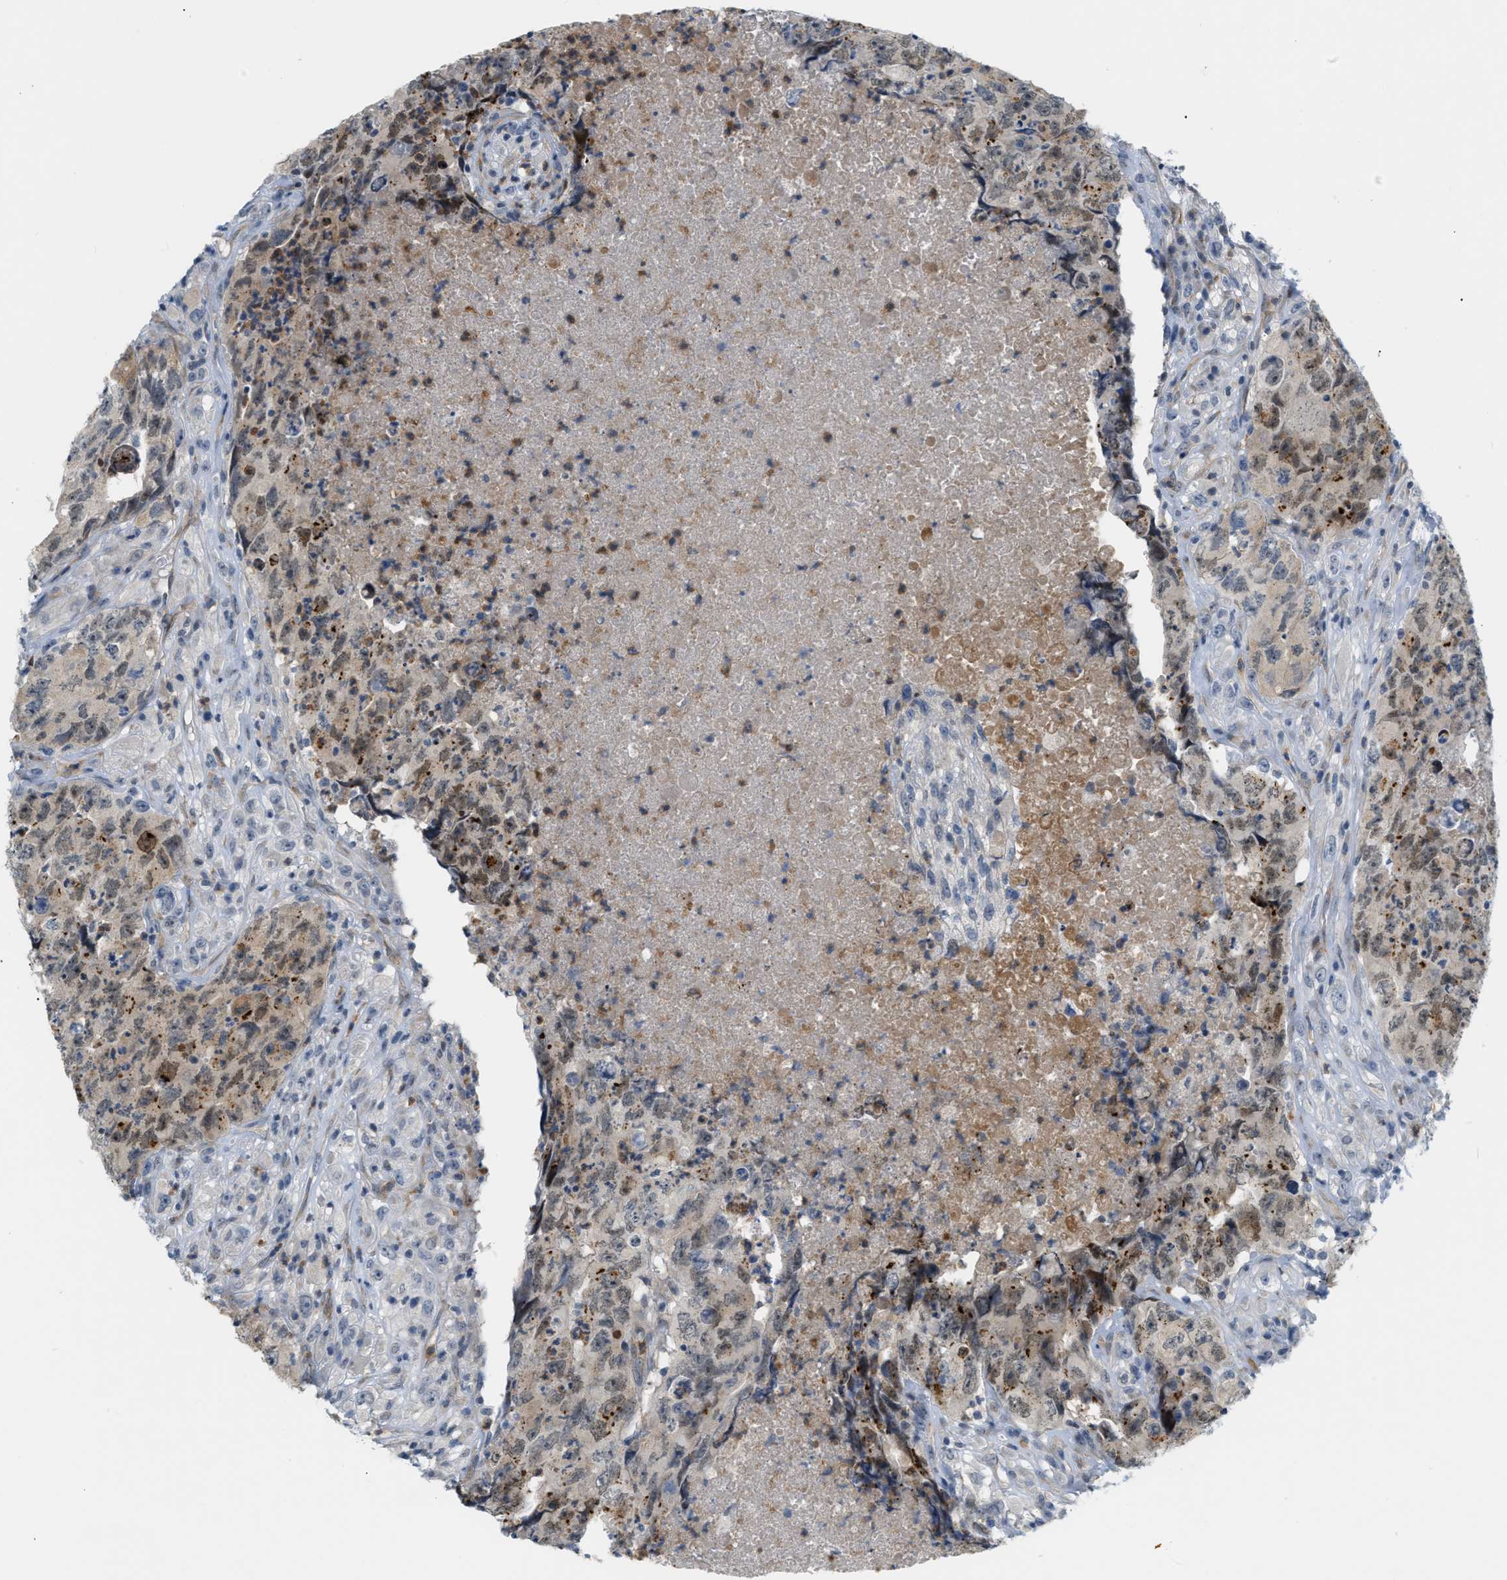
{"staining": {"intensity": "weak", "quantity": ">75%", "location": "cytoplasmic/membranous"}, "tissue": "testis cancer", "cell_type": "Tumor cells", "image_type": "cancer", "snomed": [{"axis": "morphology", "description": "Carcinoma, Embryonal, NOS"}, {"axis": "topography", "description": "Testis"}], "caption": "IHC histopathology image of human embryonal carcinoma (testis) stained for a protein (brown), which displays low levels of weak cytoplasmic/membranous positivity in approximately >75% of tumor cells.", "gene": "ZNF408", "patient": {"sex": "male", "age": 32}}